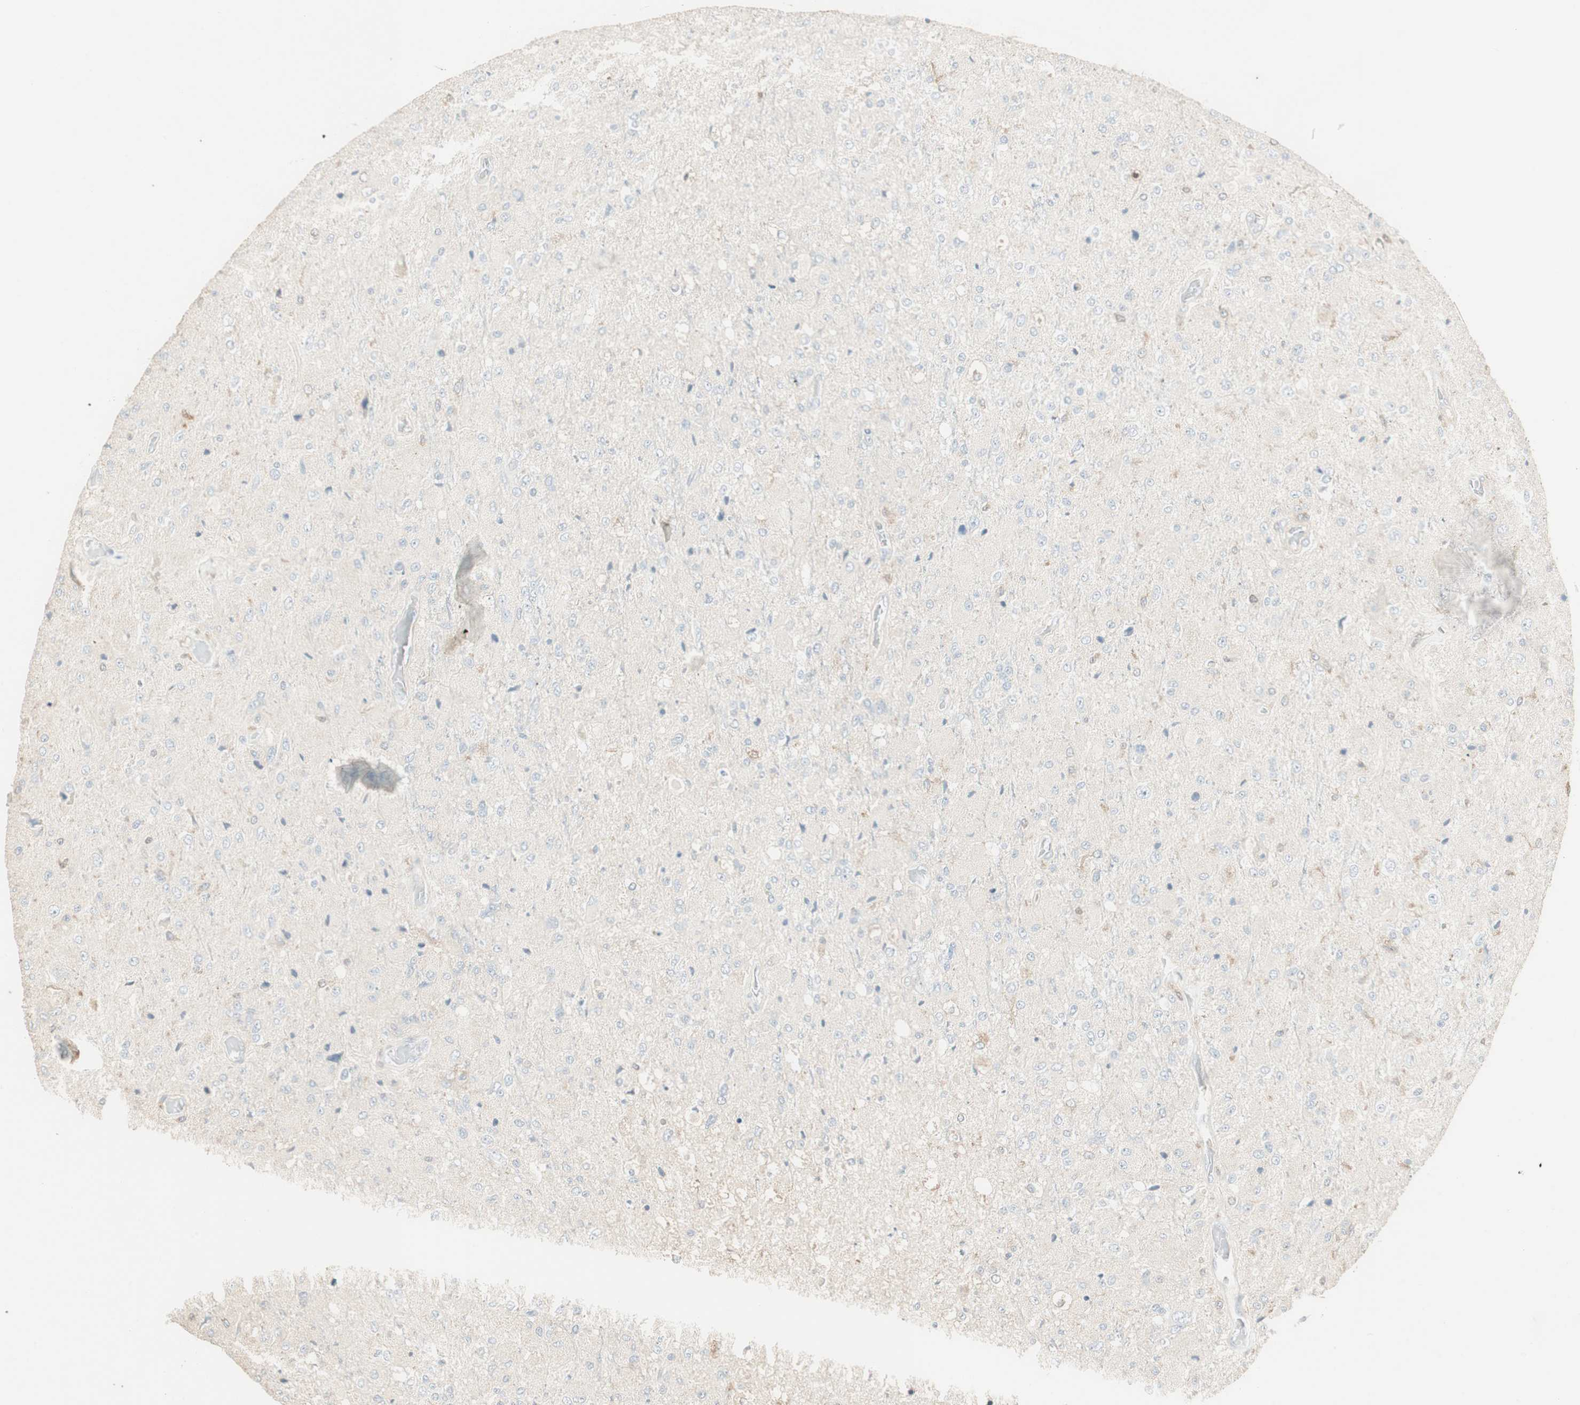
{"staining": {"intensity": "weak", "quantity": "<25%", "location": "cytoplasmic/membranous"}, "tissue": "glioma", "cell_type": "Tumor cells", "image_type": "cancer", "snomed": [{"axis": "morphology", "description": "Normal tissue, NOS"}, {"axis": "morphology", "description": "Glioma, malignant, High grade"}, {"axis": "topography", "description": "Cerebral cortex"}], "caption": "Immunohistochemistry (IHC) of human malignant glioma (high-grade) displays no staining in tumor cells.", "gene": "CRLF3", "patient": {"sex": "male", "age": 77}}